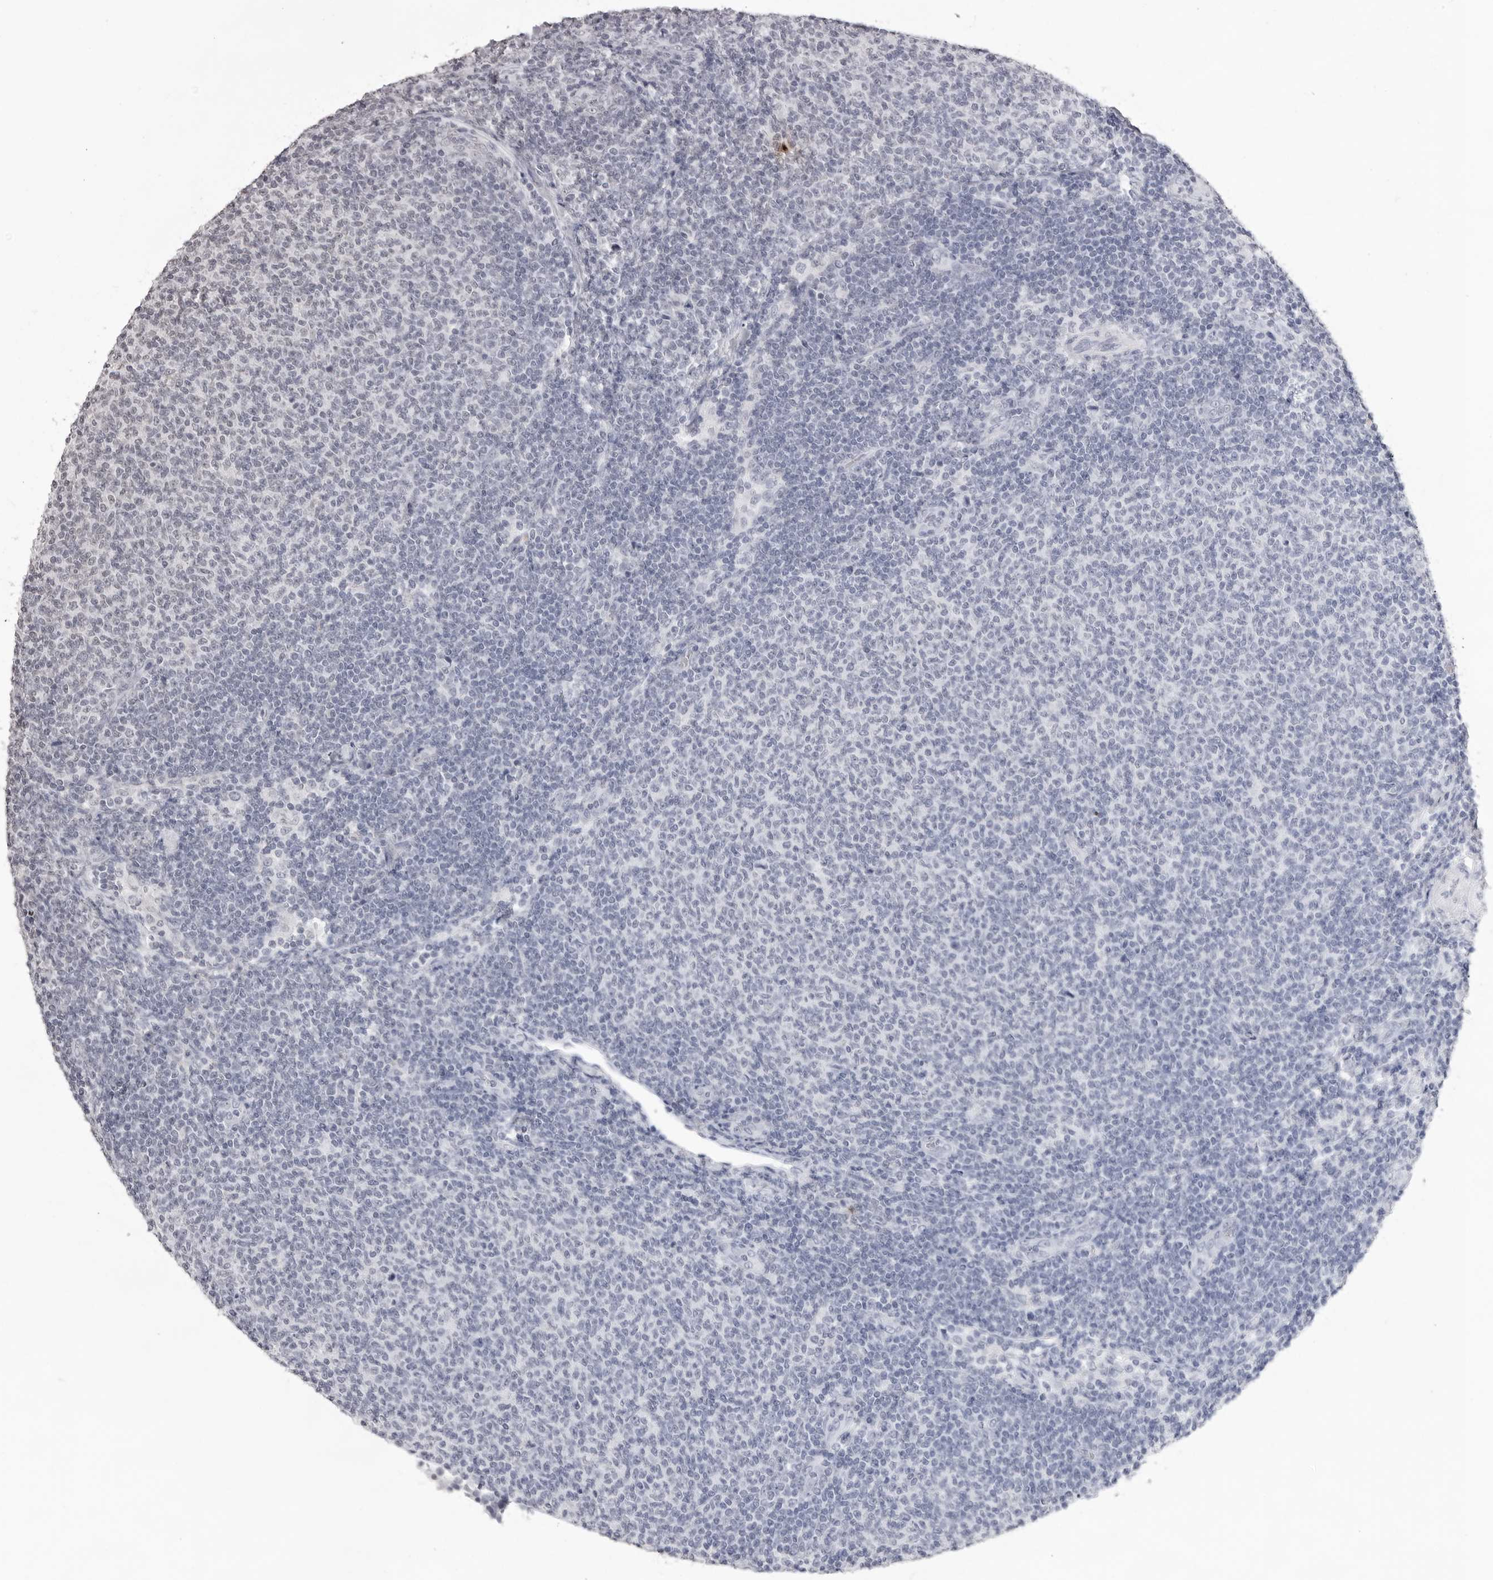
{"staining": {"intensity": "negative", "quantity": "none", "location": "none"}, "tissue": "lymphoma", "cell_type": "Tumor cells", "image_type": "cancer", "snomed": [{"axis": "morphology", "description": "Malignant lymphoma, non-Hodgkin's type, Low grade"}, {"axis": "topography", "description": "Lymph node"}], "caption": "Immunohistochemical staining of human lymphoma shows no significant positivity in tumor cells.", "gene": "NTM", "patient": {"sex": "male", "age": 66}}